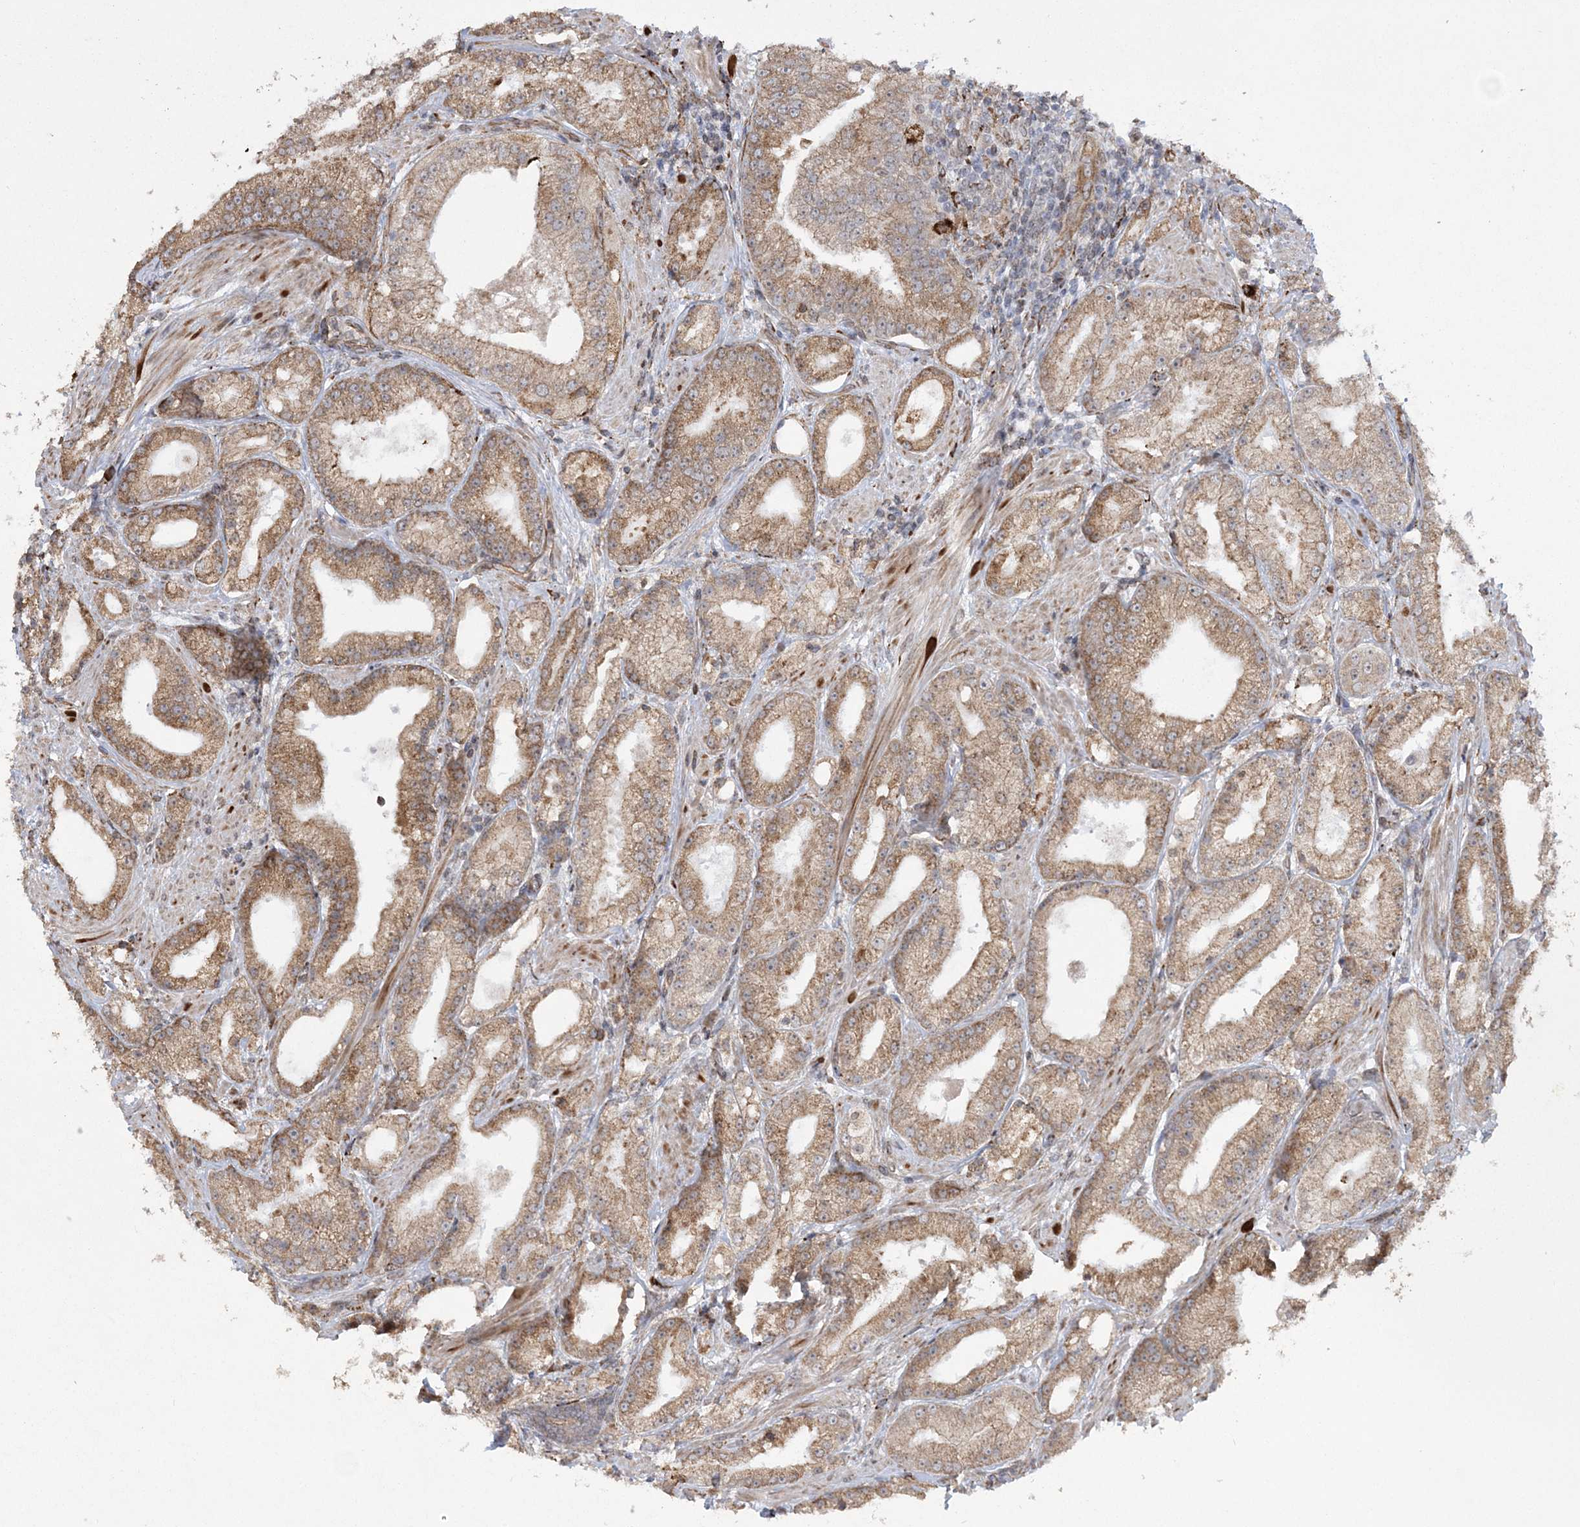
{"staining": {"intensity": "moderate", "quantity": ">75%", "location": "cytoplasmic/membranous"}, "tissue": "prostate cancer", "cell_type": "Tumor cells", "image_type": "cancer", "snomed": [{"axis": "morphology", "description": "Adenocarcinoma, Low grade"}, {"axis": "topography", "description": "Prostate"}], "caption": "Moderate cytoplasmic/membranous positivity for a protein is identified in about >75% of tumor cells of prostate cancer using immunohistochemistry (IHC).", "gene": "EFCAB12", "patient": {"sex": "male", "age": 67}}